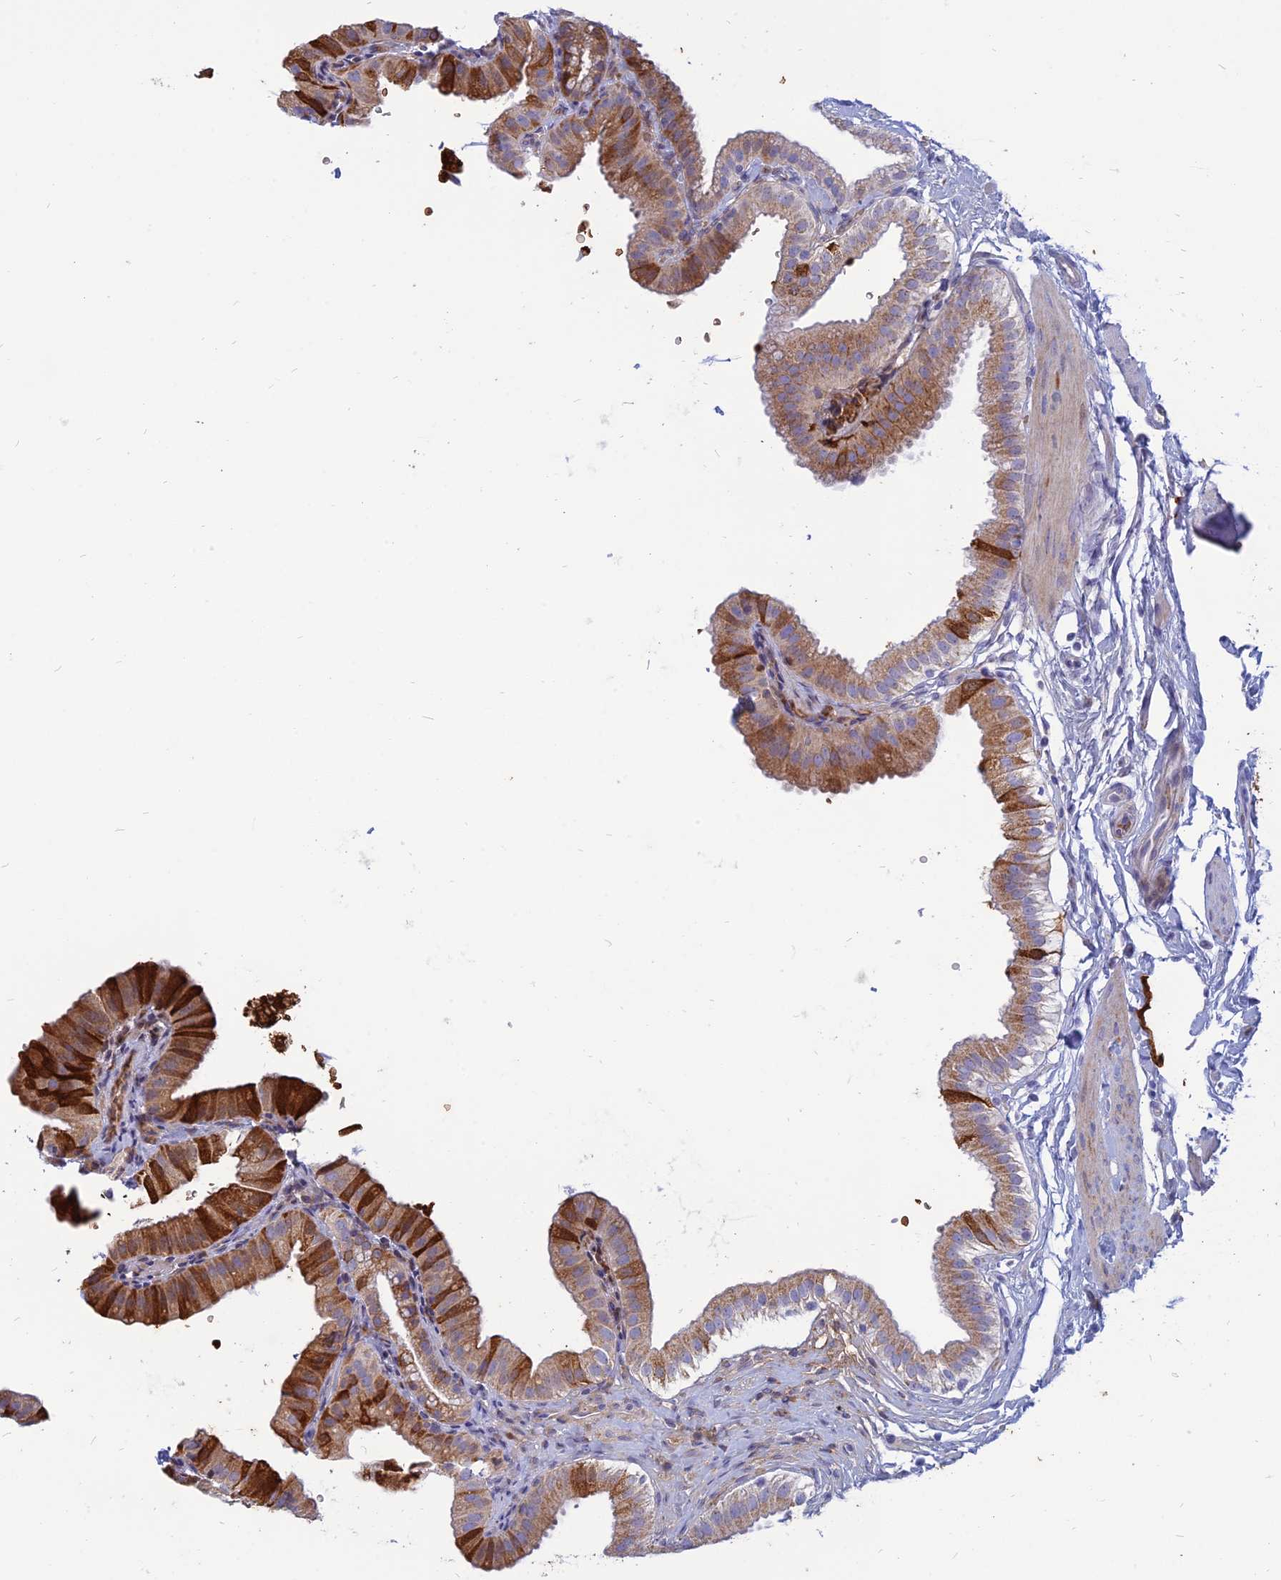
{"staining": {"intensity": "strong", "quantity": "<25%", "location": "cytoplasmic/membranous"}, "tissue": "gallbladder", "cell_type": "Glandular cells", "image_type": "normal", "snomed": [{"axis": "morphology", "description": "Normal tissue, NOS"}, {"axis": "topography", "description": "Gallbladder"}], "caption": "Immunohistochemical staining of unremarkable gallbladder reveals strong cytoplasmic/membranous protein staining in approximately <25% of glandular cells.", "gene": "HHAT", "patient": {"sex": "female", "age": 61}}